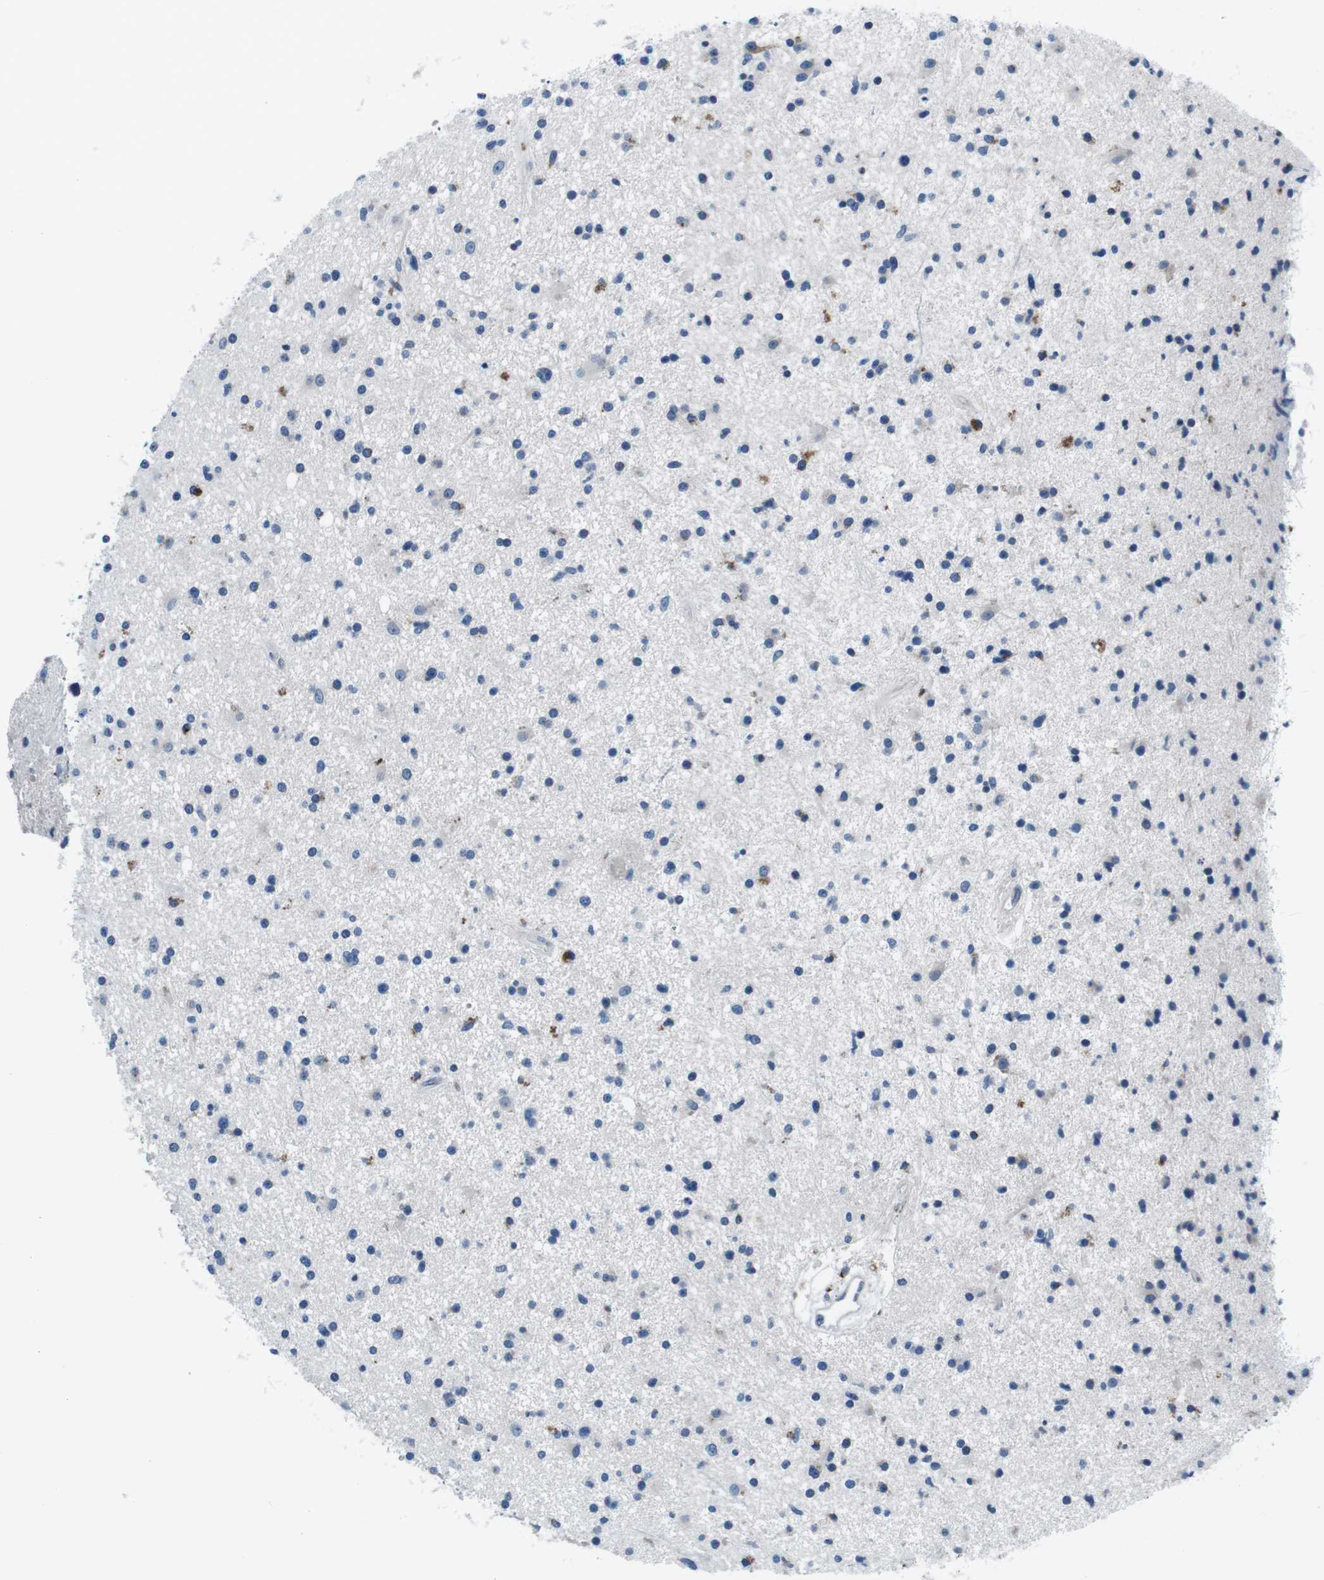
{"staining": {"intensity": "negative", "quantity": "none", "location": "none"}, "tissue": "glioma", "cell_type": "Tumor cells", "image_type": "cancer", "snomed": [{"axis": "morphology", "description": "Glioma, malignant, High grade"}, {"axis": "topography", "description": "Brain"}], "caption": "Malignant high-grade glioma stained for a protein using immunohistochemistry demonstrates no staining tumor cells.", "gene": "NUCB2", "patient": {"sex": "male", "age": 33}}